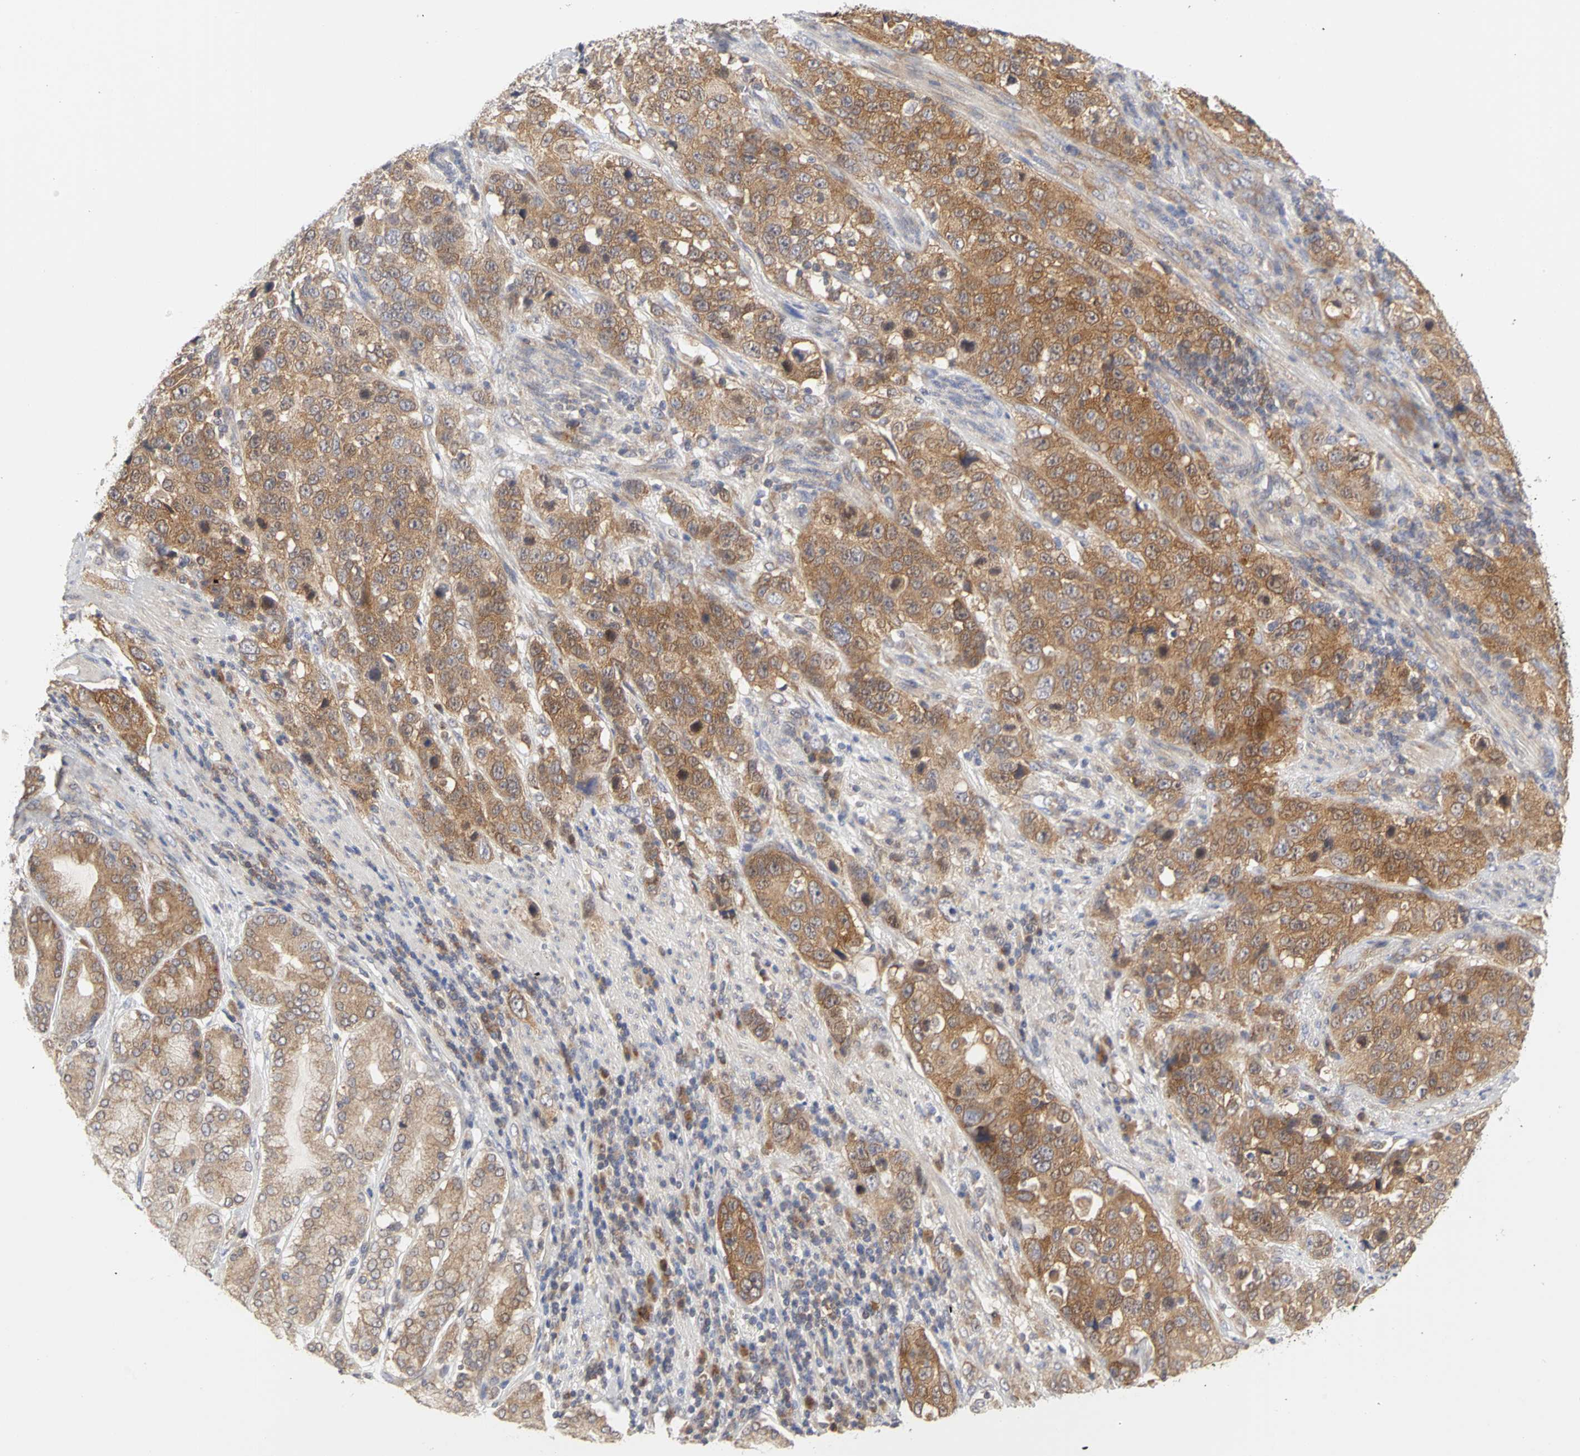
{"staining": {"intensity": "moderate", "quantity": ">75%", "location": "cytoplasmic/membranous"}, "tissue": "stomach cancer", "cell_type": "Tumor cells", "image_type": "cancer", "snomed": [{"axis": "morphology", "description": "Normal tissue, NOS"}, {"axis": "morphology", "description": "Adenocarcinoma, NOS"}, {"axis": "topography", "description": "Stomach"}], "caption": "Tumor cells exhibit medium levels of moderate cytoplasmic/membranous staining in about >75% of cells in stomach cancer (adenocarcinoma).", "gene": "IRAK1", "patient": {"sex": "male", "age": 48}}